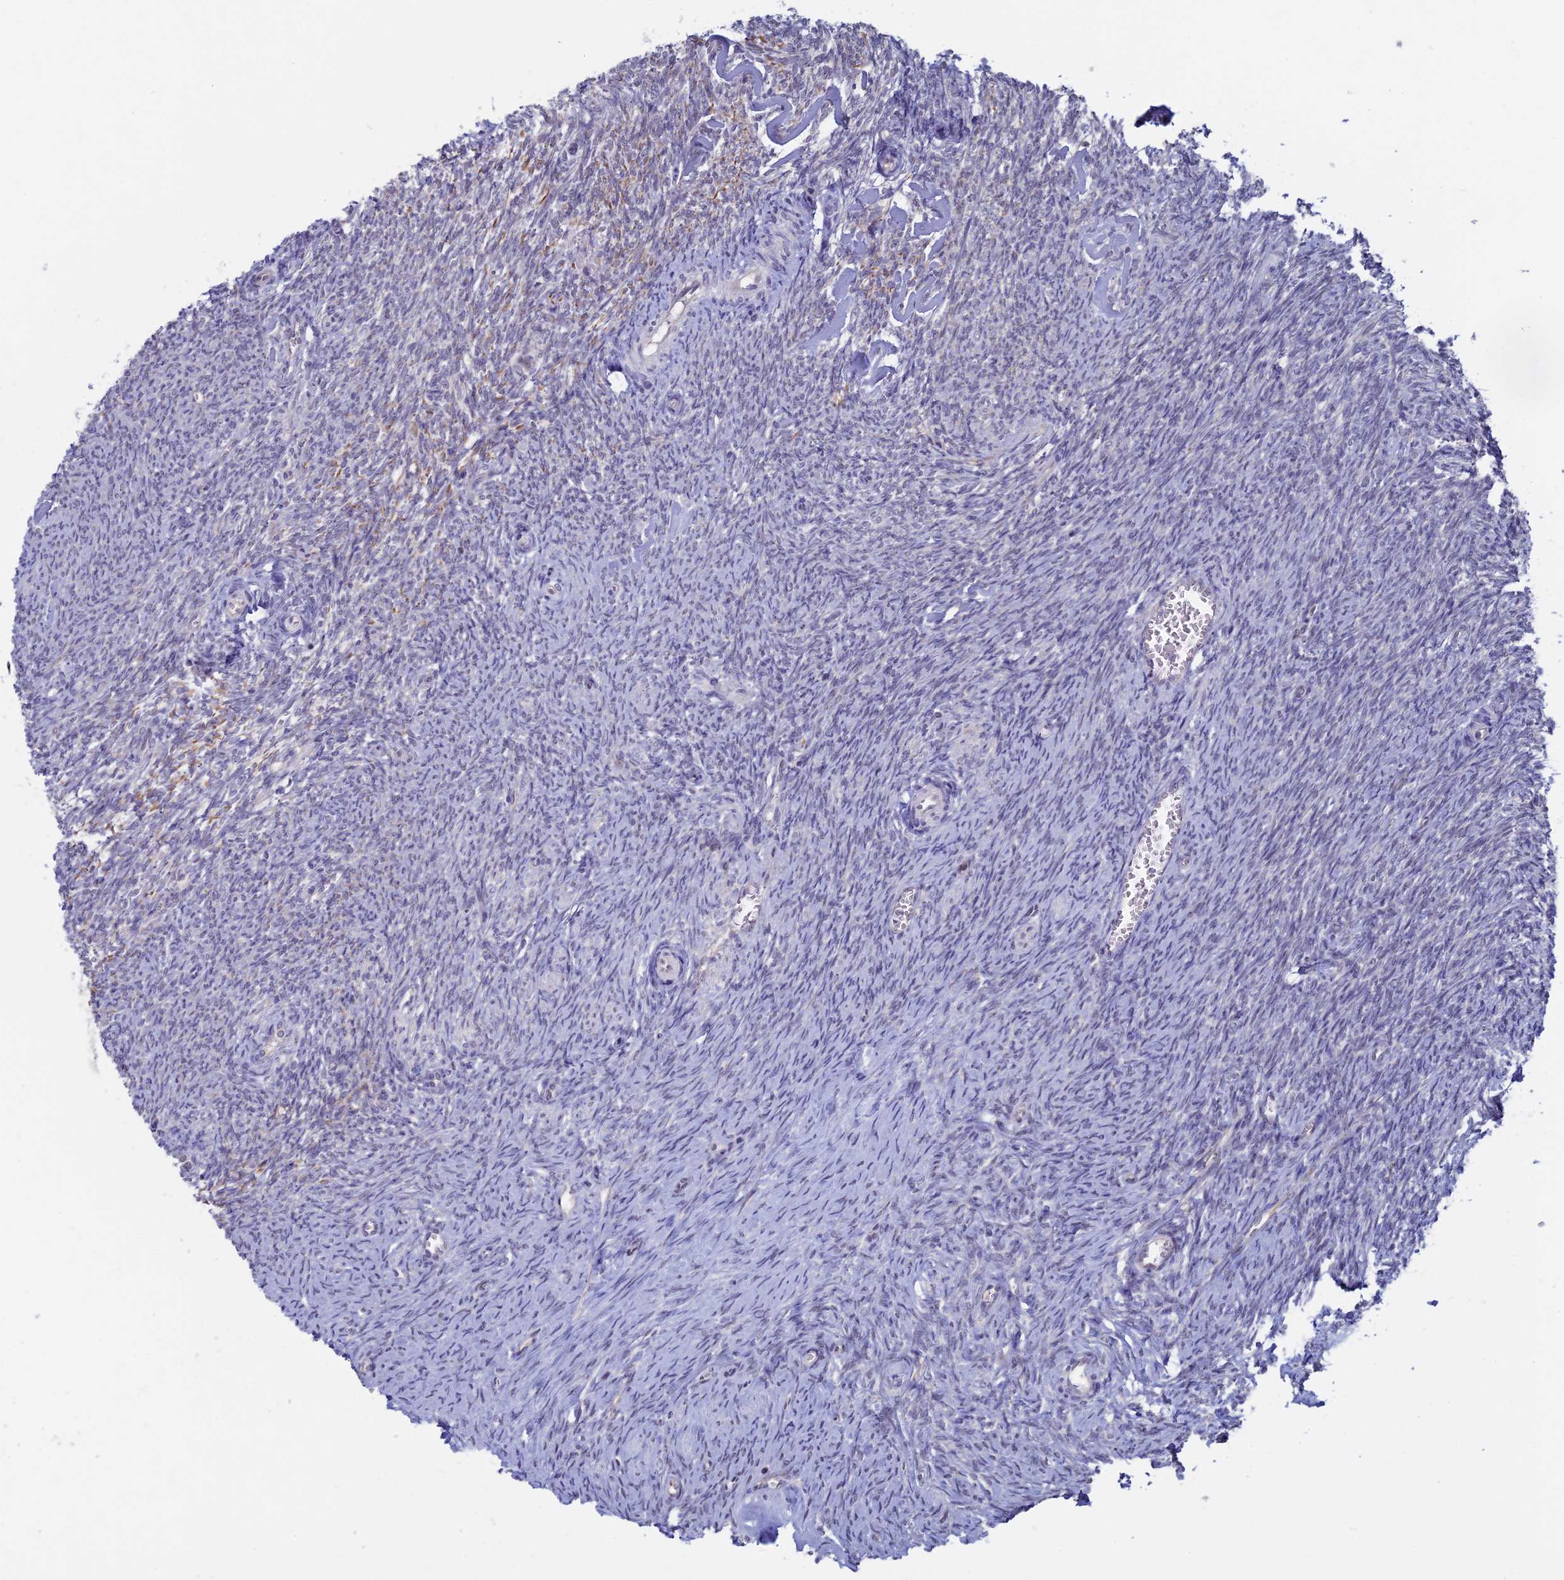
{"staining": {"intensity": "negative", "quantity": "none", "location": "none"}, "tissue": "ovary", "cell_type": "Ovarian stroma cells", "image_type": "normal", "snomed": [{"axis": "morphology", "description": "Normal tissue, NOS"}, {"axis": "topography", "description": "Ovary"}], "caption": "Ovarian stroma cells show no significant expression in unremarkable ovary.", "gene": "SPIRE1", "patient": {"sex": "female", "age": 44}}